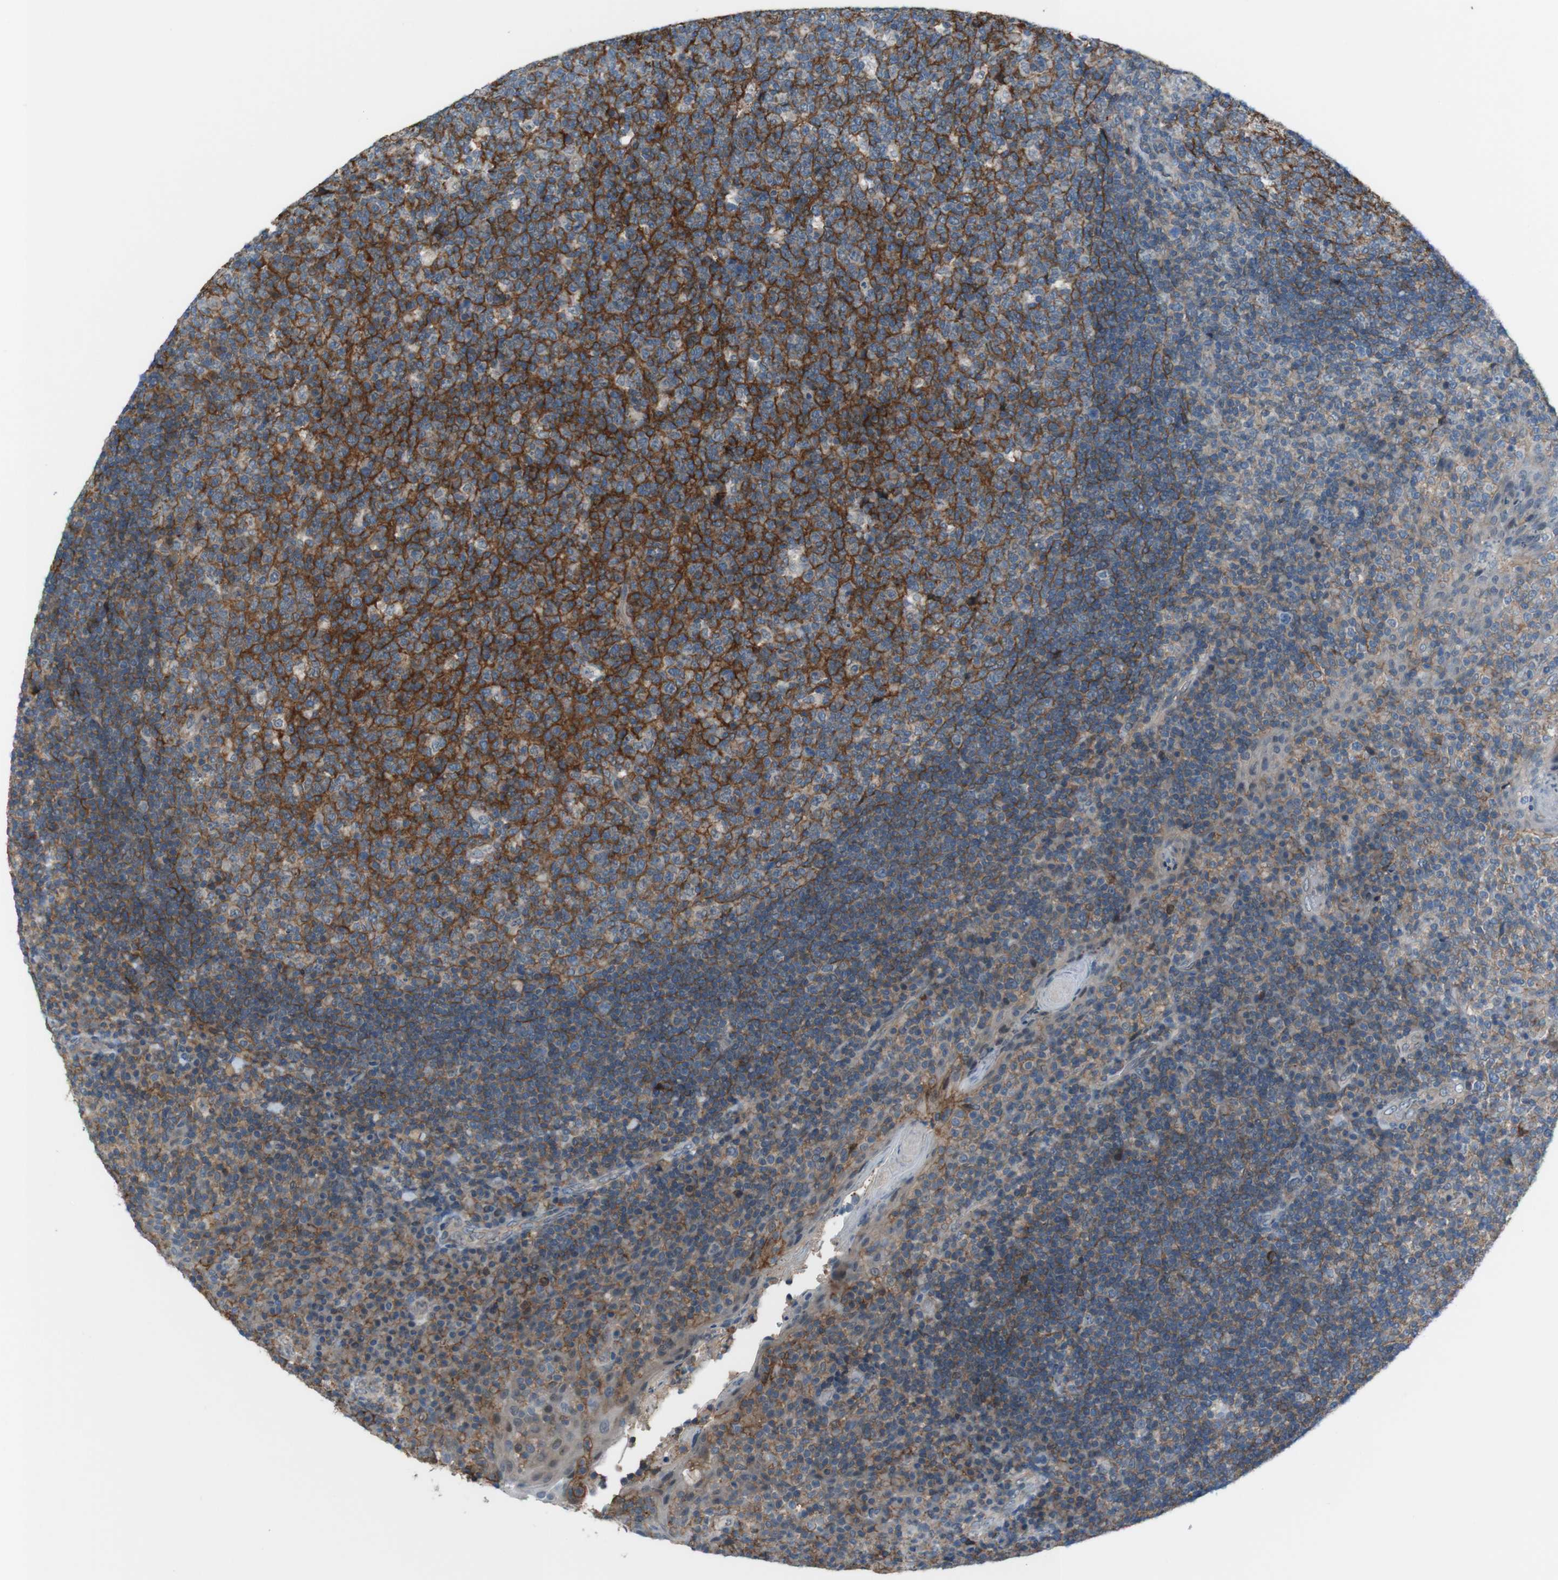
{"staining": {"intensity": "strong", "quantity": "25%-75%", "location": "cytoplasmic/membranous"}, "tissue": "tonsil", "cell_type": "Germinal center cells", "image_type": "normal", "snomed": [{"axis": "morphology", "description": "Normal tissue, NOS"}, {"axis": "topography", "description": "Tonsil"}], "caption": "Normal tonsil was stained to show a protein in brown. There is high levels of strong cytoplasmic/membranous staining in approximately 25%-75% of germinal center cells. (DAB (3,3'-diaminobenzidine) IHC, brown staining for protein, blue staining for nuclei).", "gene": "ATP2B1", "patient": {"sex": "male", "age": 17}}